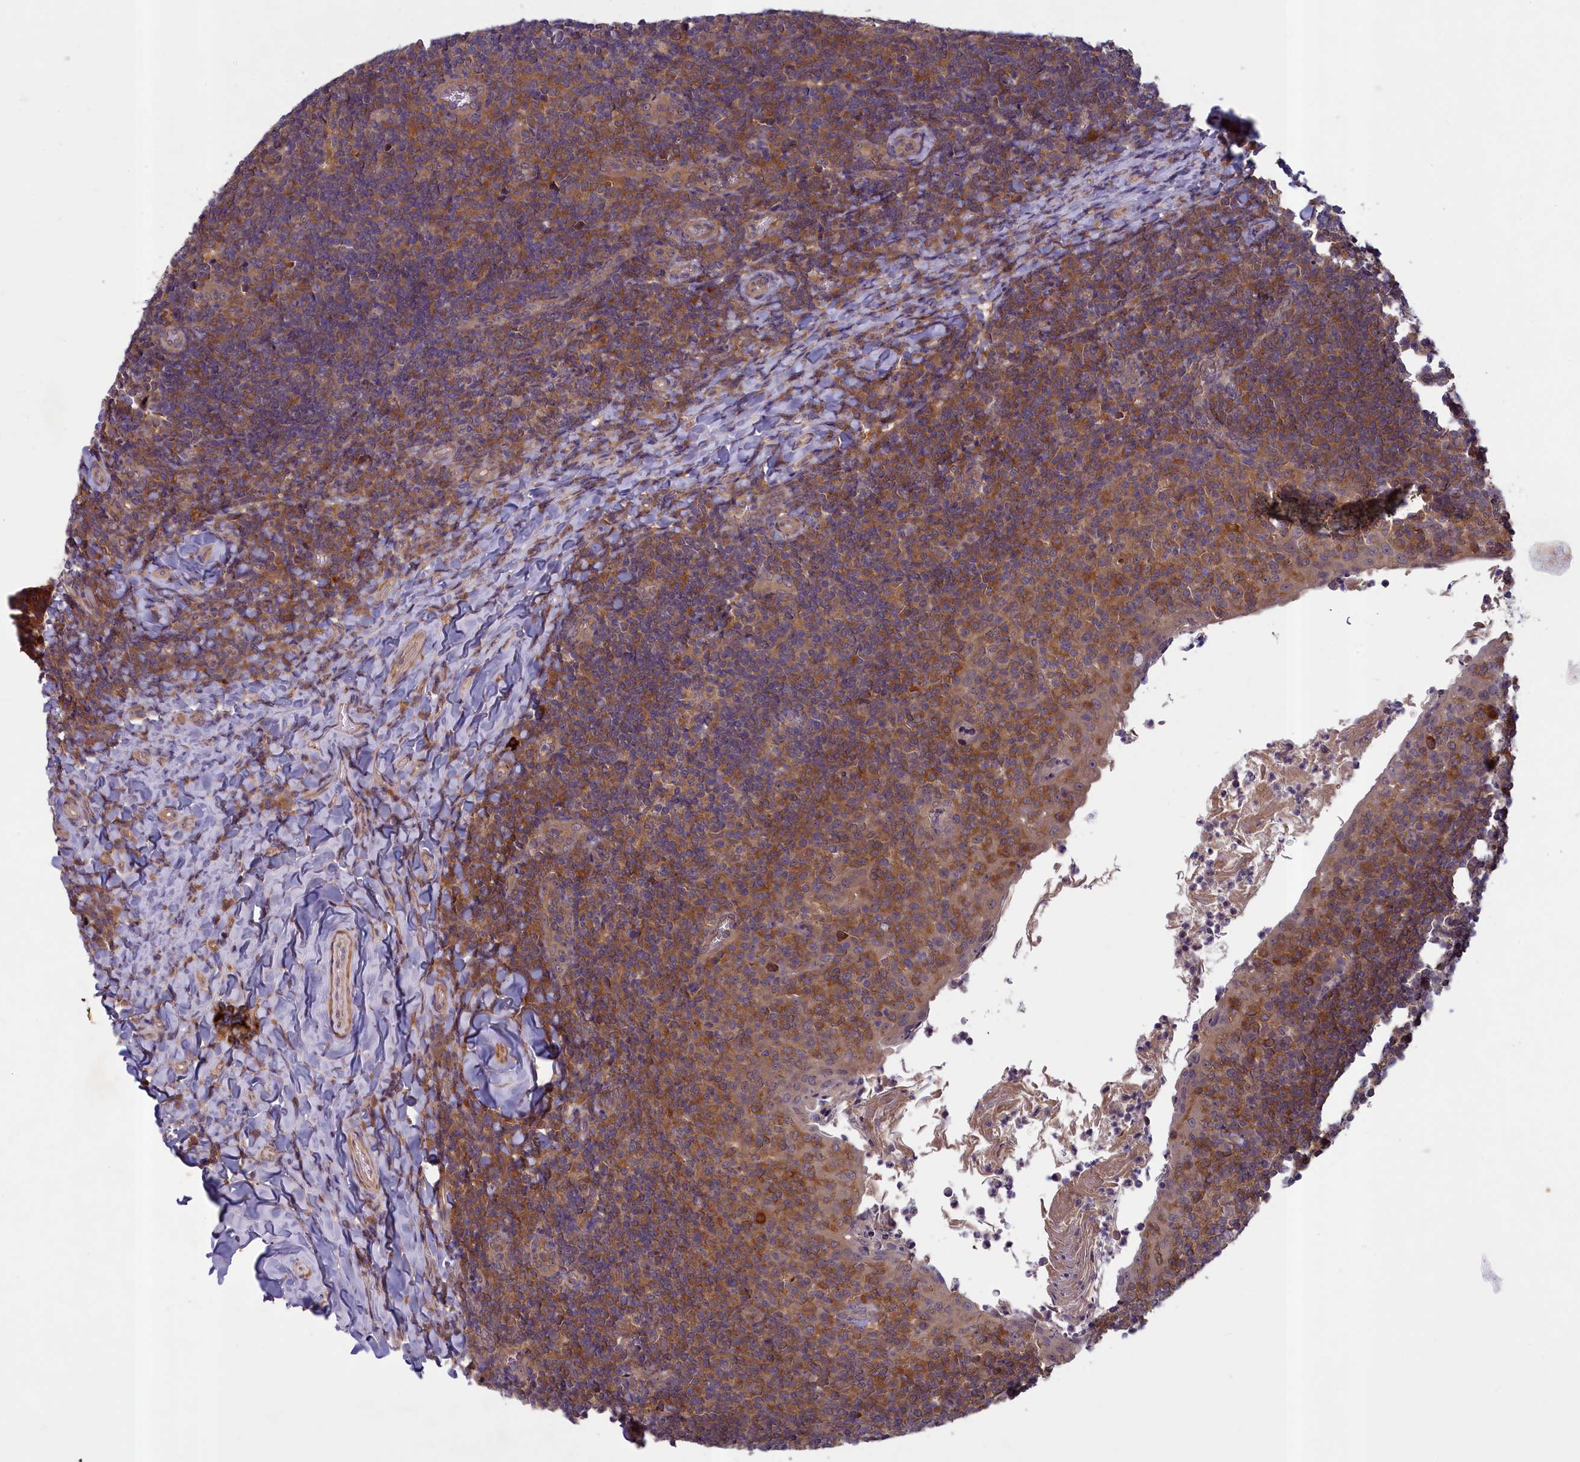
{"staining": {"intensity": "moderate", "quantity": ">75%", "location": "cytoplasmic/membranous"}, "tissue": "tonsil", "cell_type": "Germinal center cells", "image_type": "normal", "snomed": [{"axis": "morphology", "description": "Normal tissue, NOS"}, {"axis": "topography", "description": "Tonsil"}], "caption": "High-power microscopy captured an immunohistochemistry micrograph of unremarkable tonsil, revealing moderate cytoplasmic/membranous staining in about >75% of germinal center cells.", "gene": "NUBP1", "patient": {"sex": "female", "age": 10}}